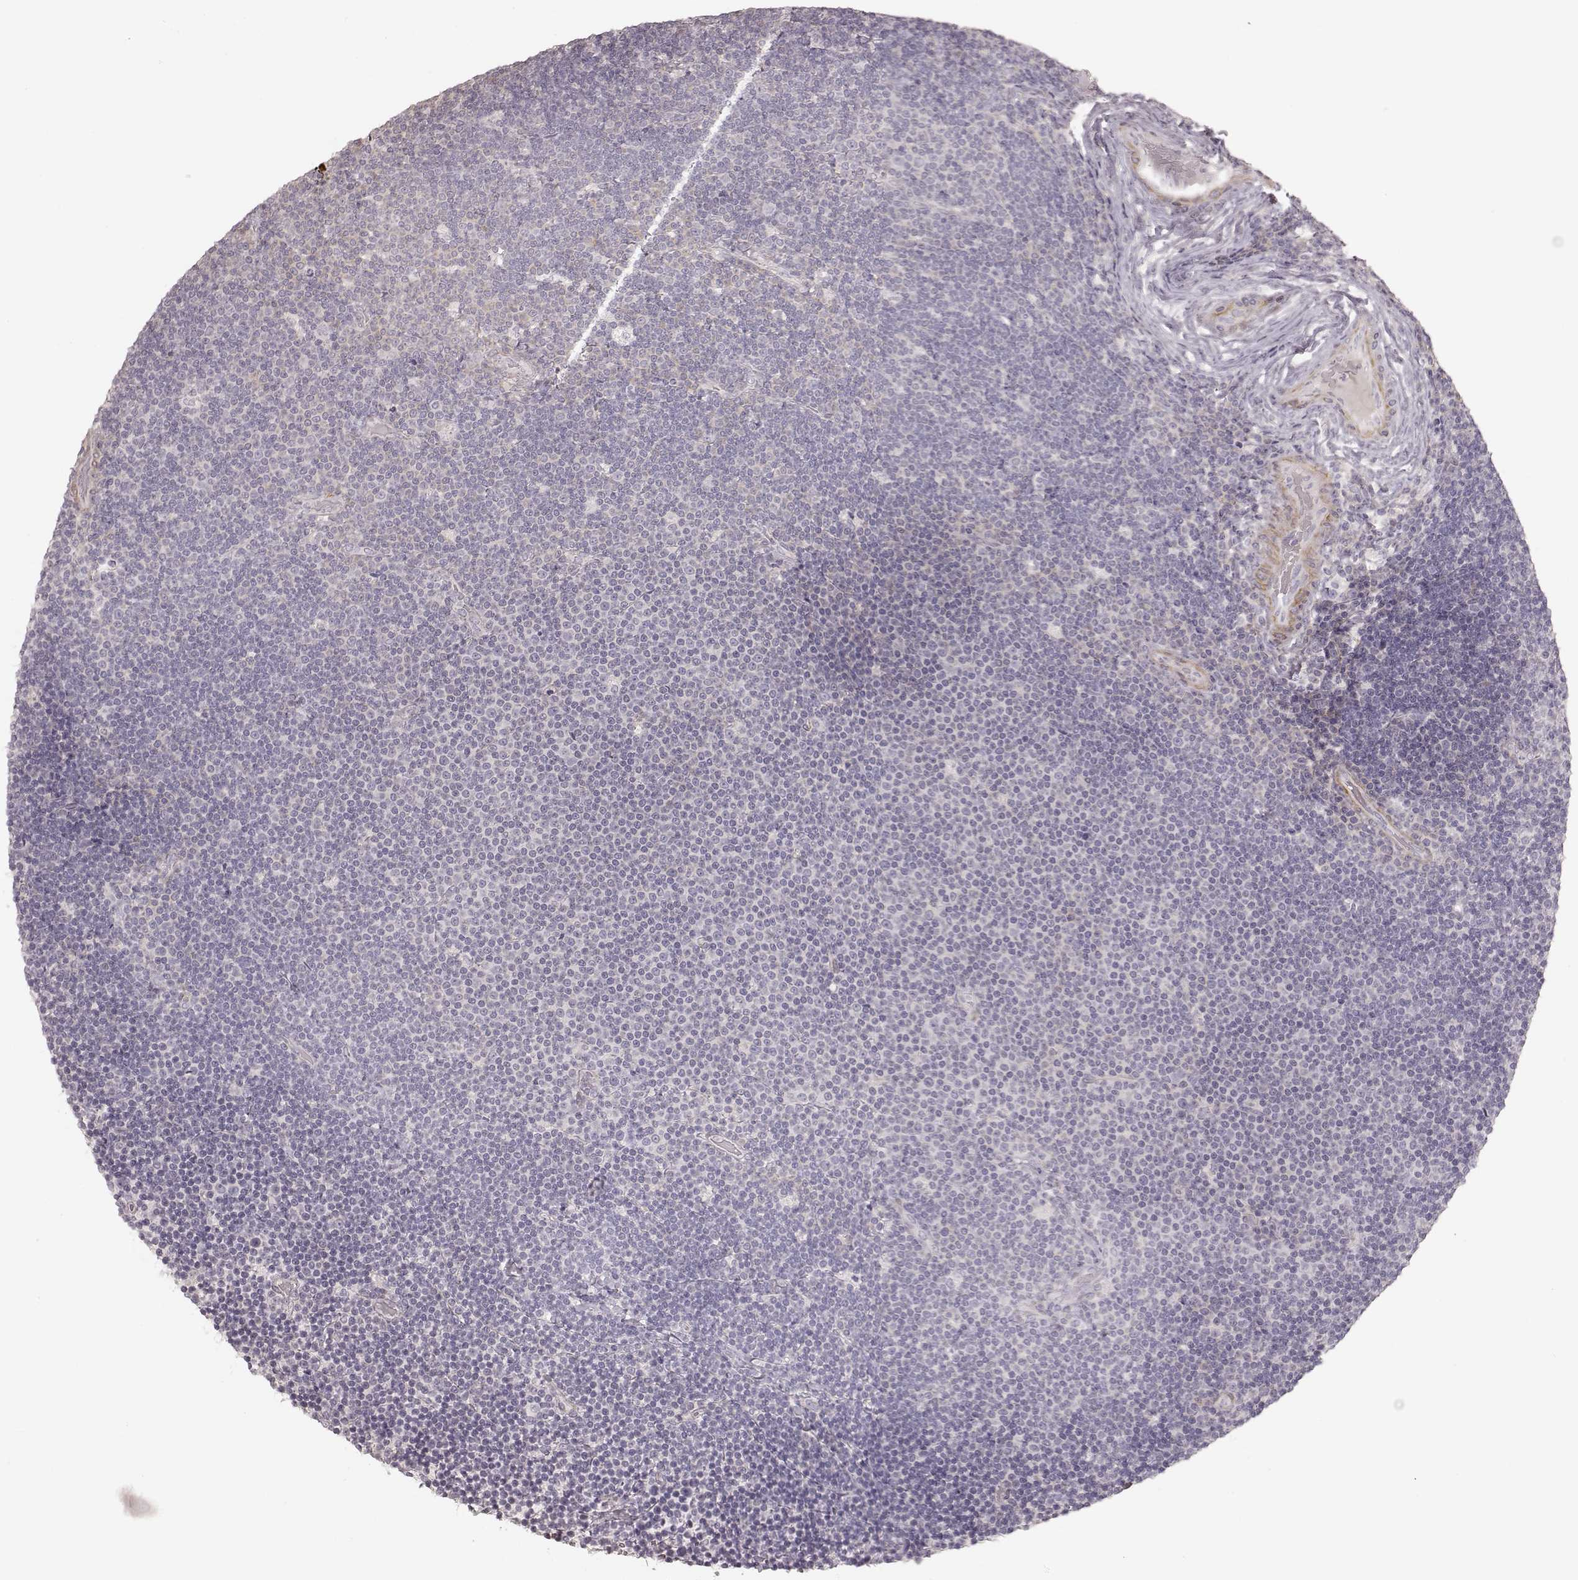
{"staining": {"intensity": "negative", "quantity": "none", "location": "none"}, "tissue": "lymphoma", "cell_type": "Tumor cells", "image_type": "cancer", "snomed": [{"axis": "morphology", "description": "Malignant lymphoma, non-Hodgkin's type, Low grade"}, {"axis": "topography", "description": "Brain"}], "caption": "The immunohistochemistry micrograph has no significant staining in tumor cells of malignant lymphoma, non-Hodgkin's type (low-grade) tissue. (DAB IHC, high magnification).", "gene": "KCNJ9", "patient": {"sex": "female", "age": 66}}